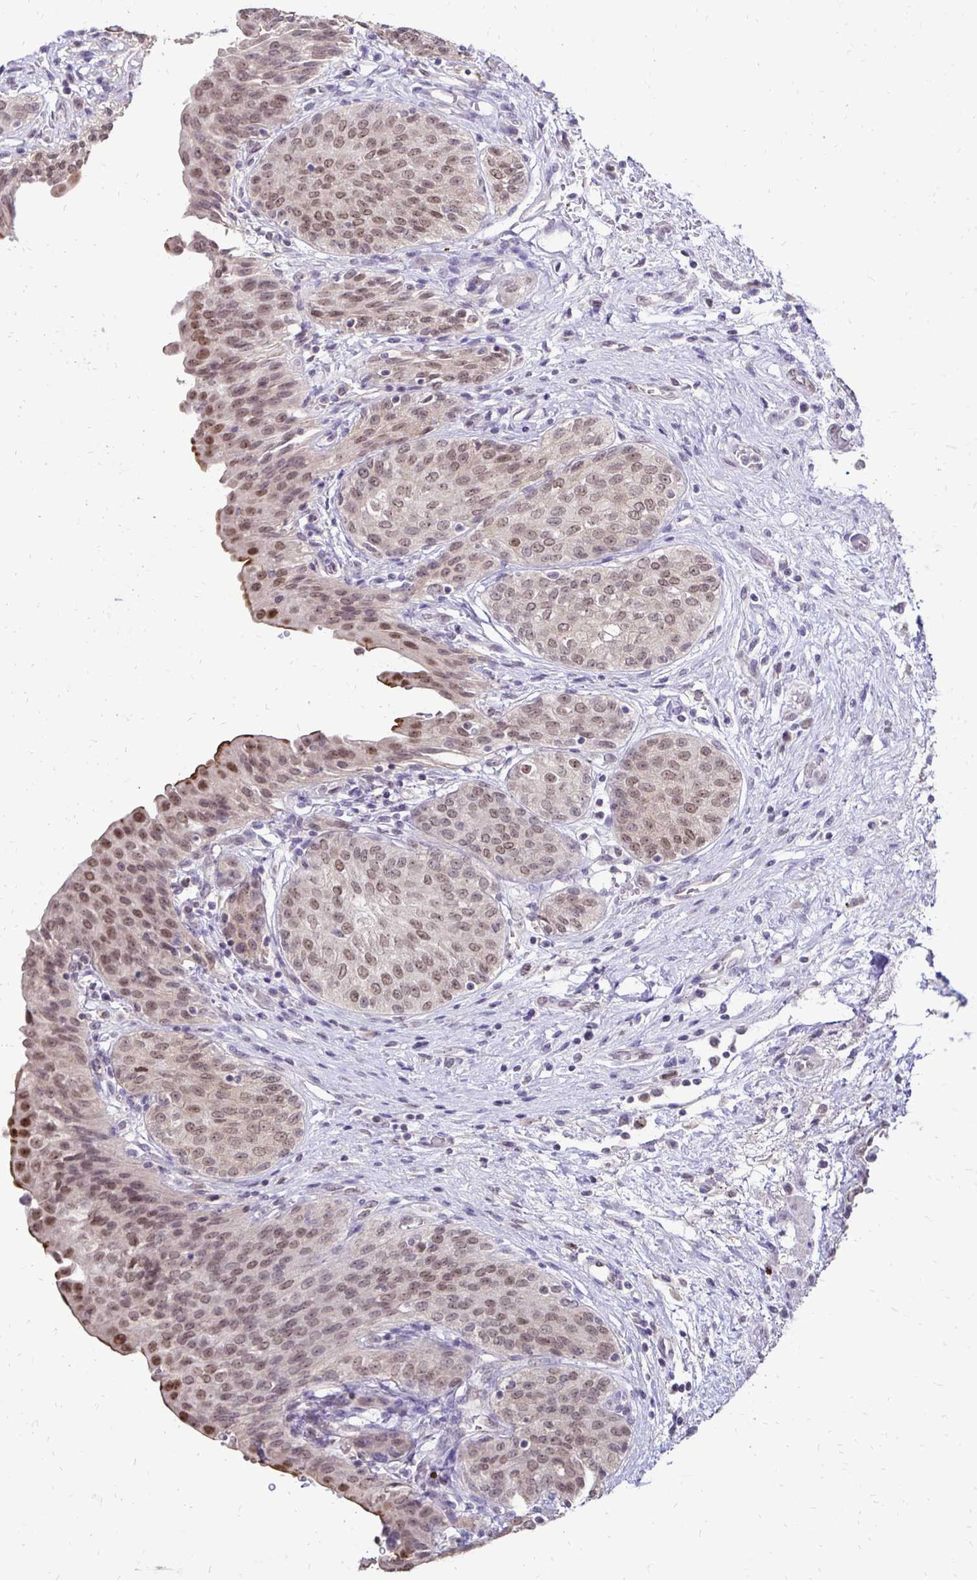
{"staining": {"intensity": "moderate", "quantity": ">75%", "location": "nuclear"}, "tissue": "urinary bladder", "cell_type": "Urothelial cells", "image_type": "normal", "snomed": [{"axis": "morphology", "description": "Normal tissue, NOS"}, {"axis": "topography", "description": "Urinary bladder"}], "caption": "High-power microscopy captured an immunohistochemistry (IHC) micrograph of unremarkable urinary bladder, revealing moderate nuclear expression in approximately >75% of urothelial cells. Using DAB (3,3'-diaminobenzidine) (brown) and hematoxylin (blue) stains, captured at high magnification using brightfield microscopy.", "gene": "POLB", "patient": {"sex": "male", "age": 68}}